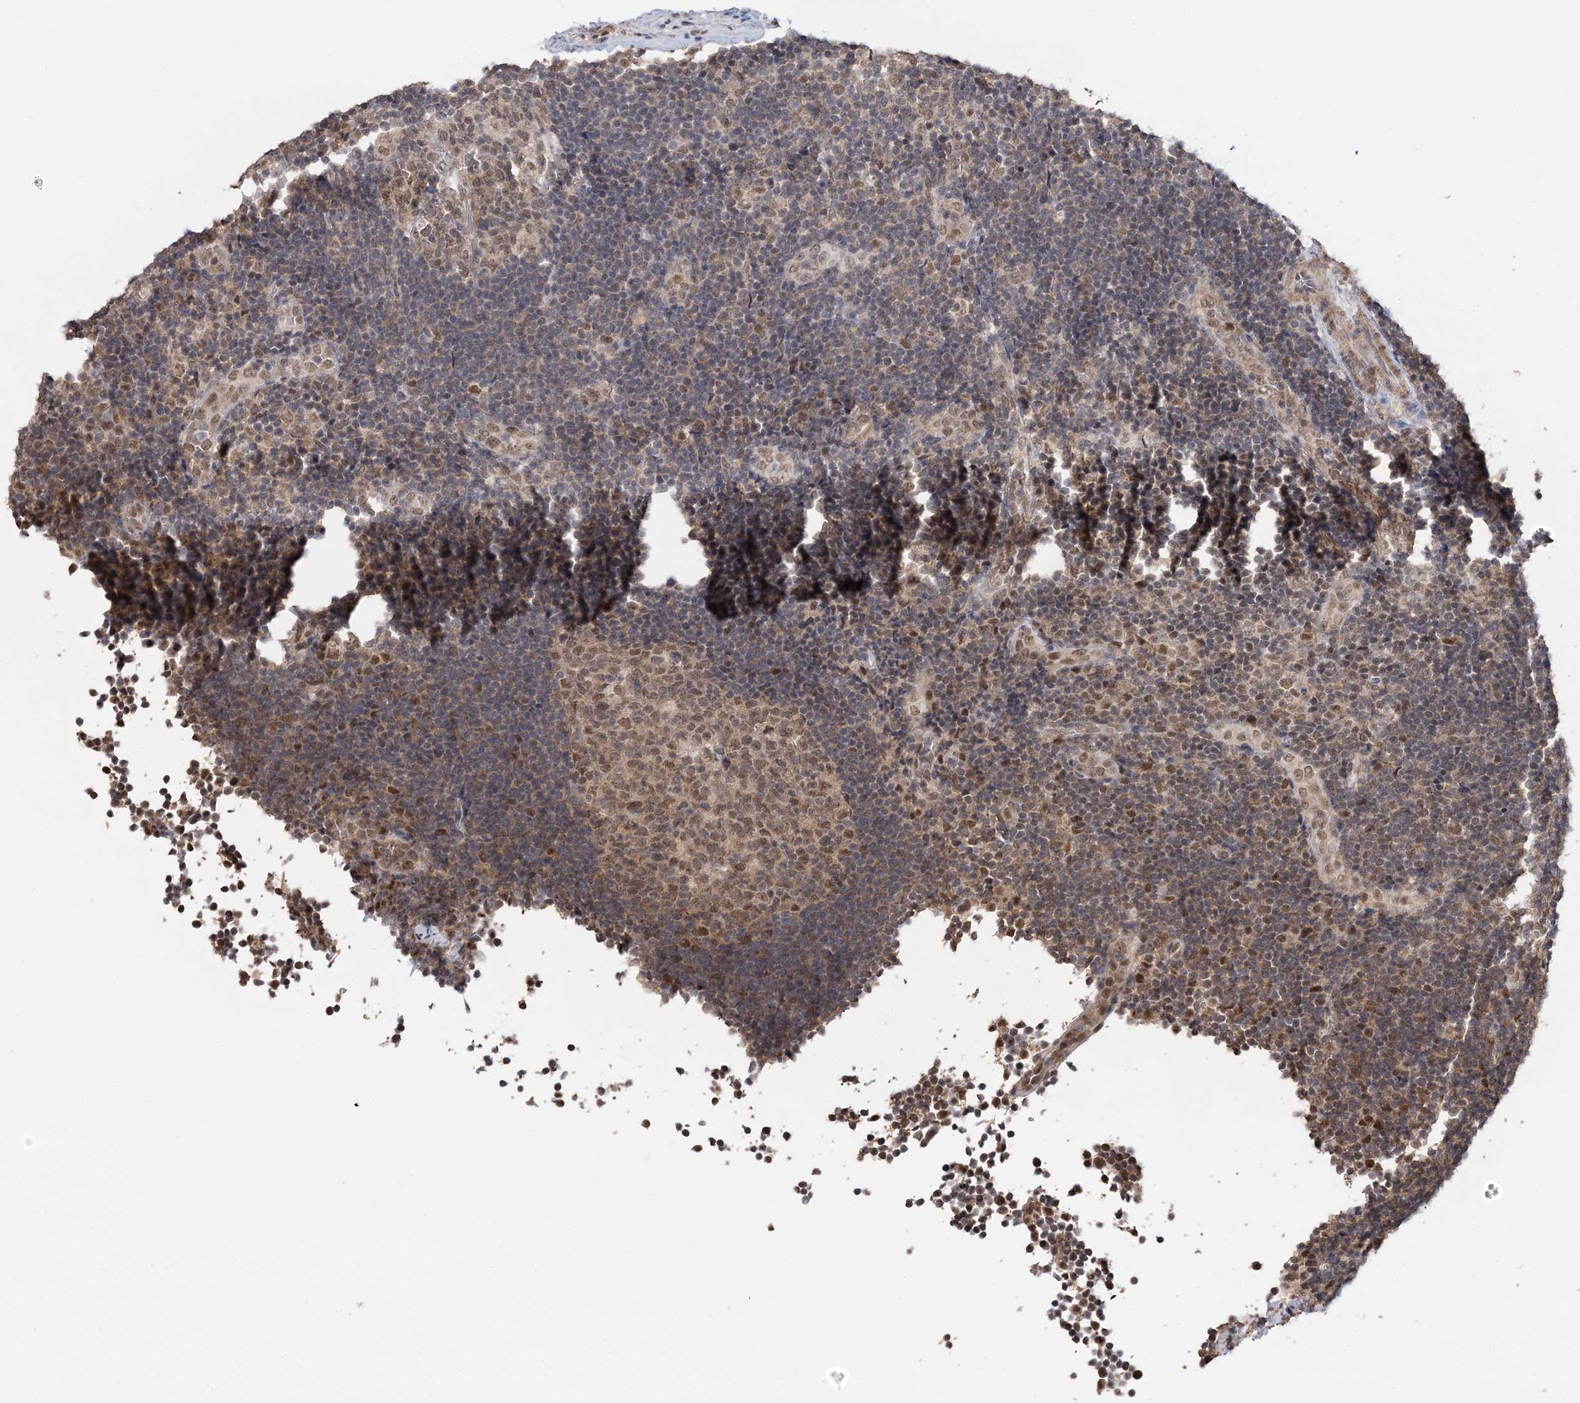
{"staining": {"intensity": "moderate", "quantity": ">75%", "location": "nuclear"}, "tissue": "lymph node", "cell_type": "Germinal center cells", "image_type": "normal", "snomed": [{"axis": "morphology", "description": "Normal tissue, NOS"}, {"axis": "topography", "description": "Lymph node"}], "caption": "This is an image of immunohistochemistry (IHC) staining of unremarkable lymph node, which shows moderate staining in the nuclear of germinal center cells.", "gene": "TSHZ2", "patient": {"sex": "female", "age": 22}}